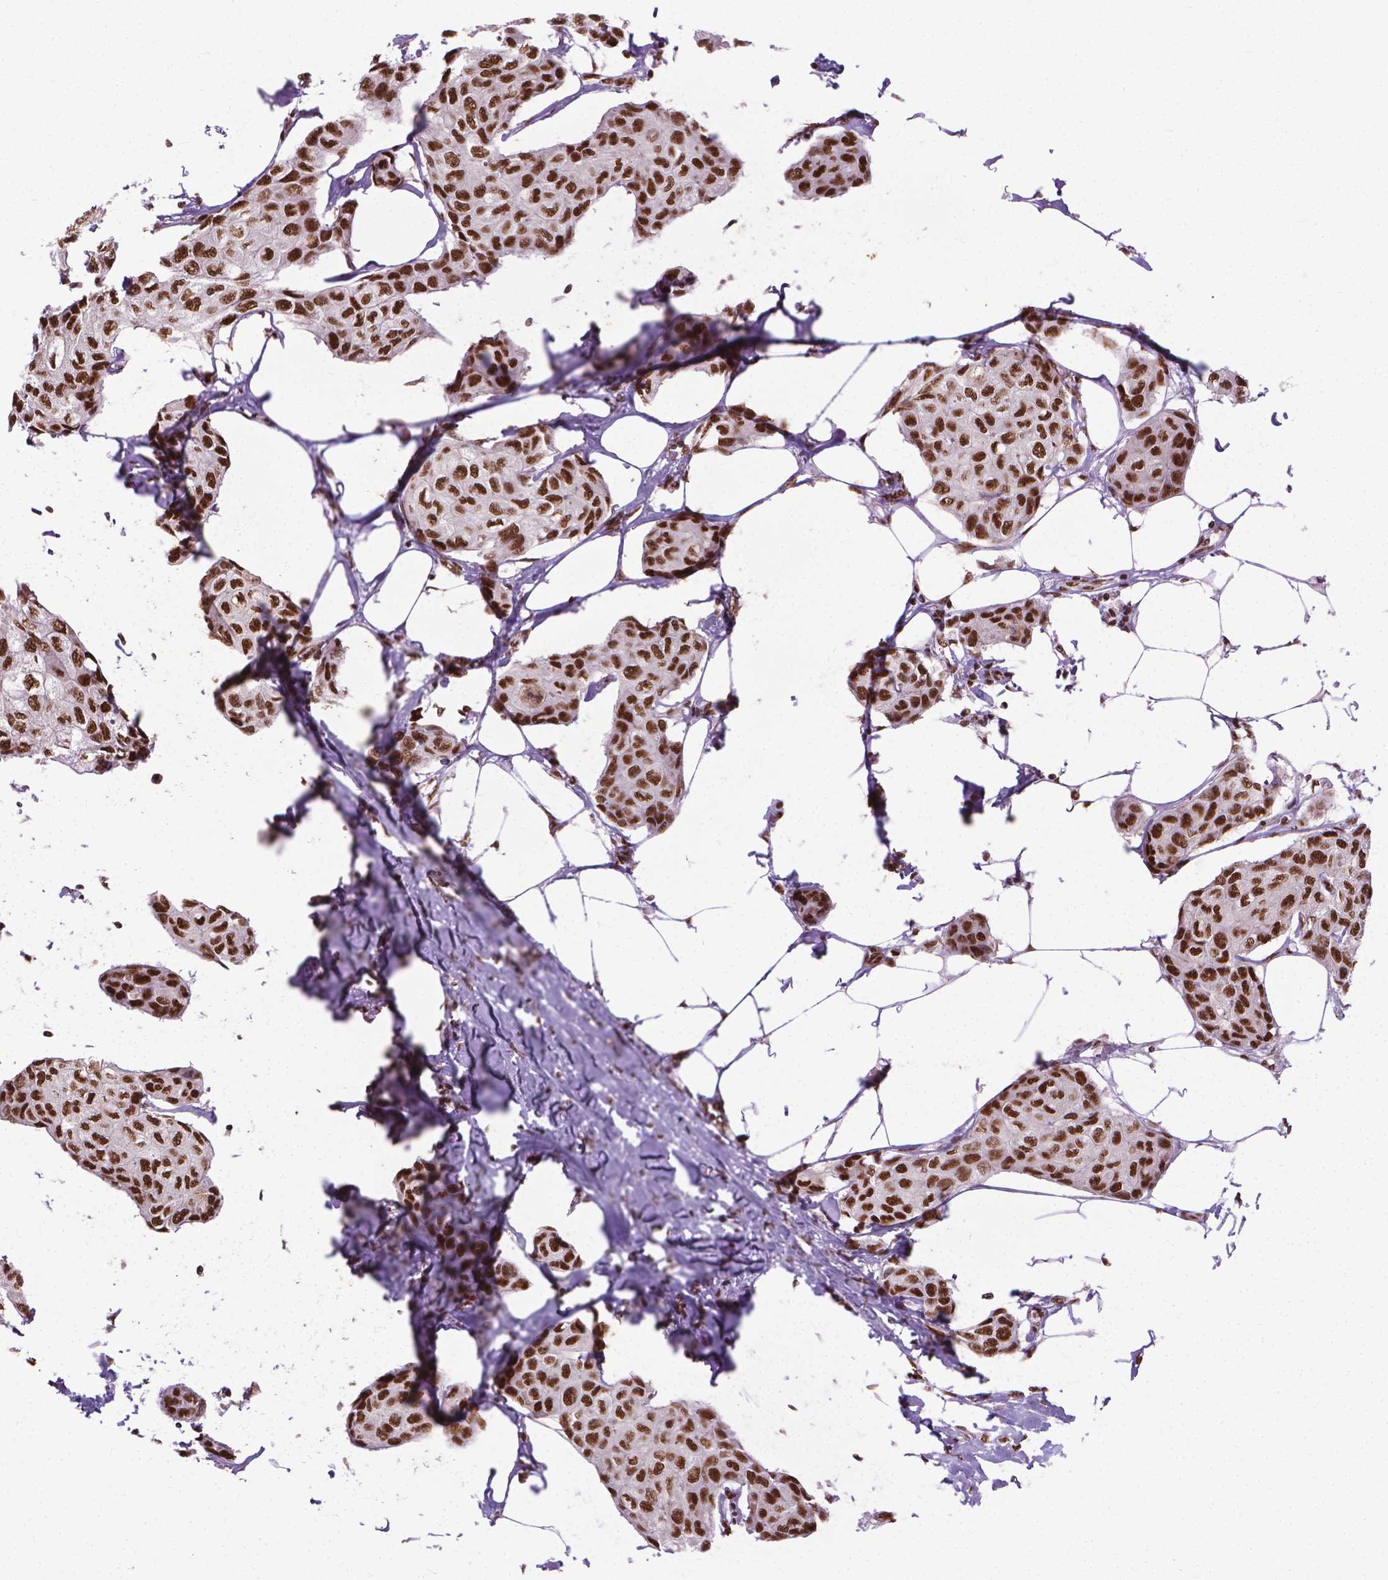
{"staining": {"intensity": "strong", "quantity": ">75%", "location": "nuclear"}, "tissue": "breast cancer", "cell_type": "Tumor cells", "image_type": "cancer", "snomed": [{"axis": "morphology", "description": "Duct carcinoma"}, {"axis": "topography", "description": "Breast"}], "caption": "Strong nuclear protein positivity is seen in approximately >75% of tumor cells in breast cancer (intraductal carcinoma).", "gene": "AKAP8", "patient": {"sex": "female", "age": 80}}